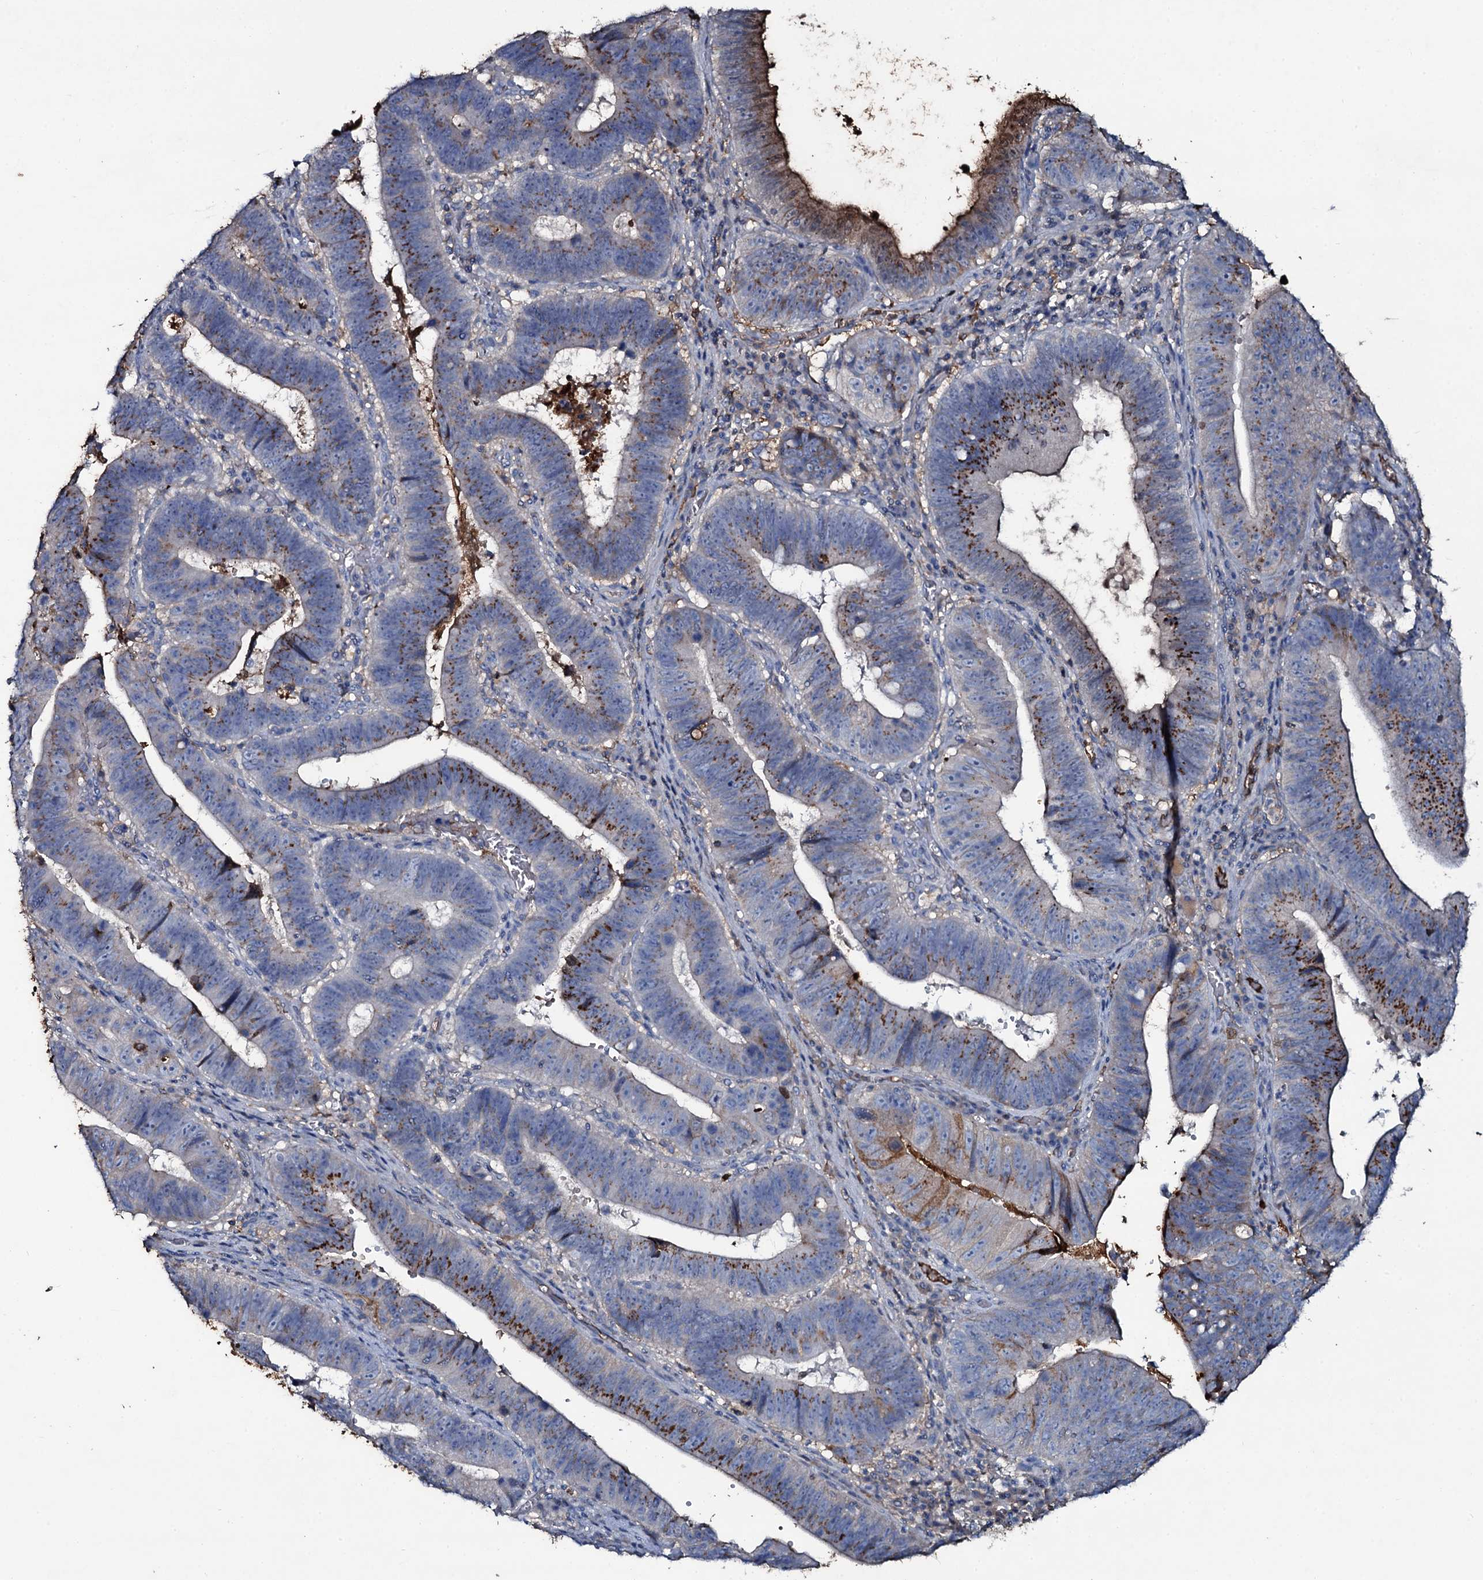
{"staining": {"intensity": "strong", "quantity": "25%-75%", "location": "cytoplasmic/membranous"}, "tissue": "stomach cancer", "cell_type": "Tumor cells", "image_type": "cancer", "snomed": [{"axis": "morphology", "description": "Adenocarcinoma, NOS"}, {"axis": "topography", "description": "Stomach"}], "caption": "Adenocarcinoma (stomach) was stained to show a protein in brown. There is high levels of strong cytoplasmic/membranous positivity in approximately 25%-75% of tumor cells. The staining is performed using DAB brown chromogen to label protein expression. The nuclei are counter-stained blue using hematoxylin.", "gene": "EDN1", "patient": {"sex": "male", "age": 59}}